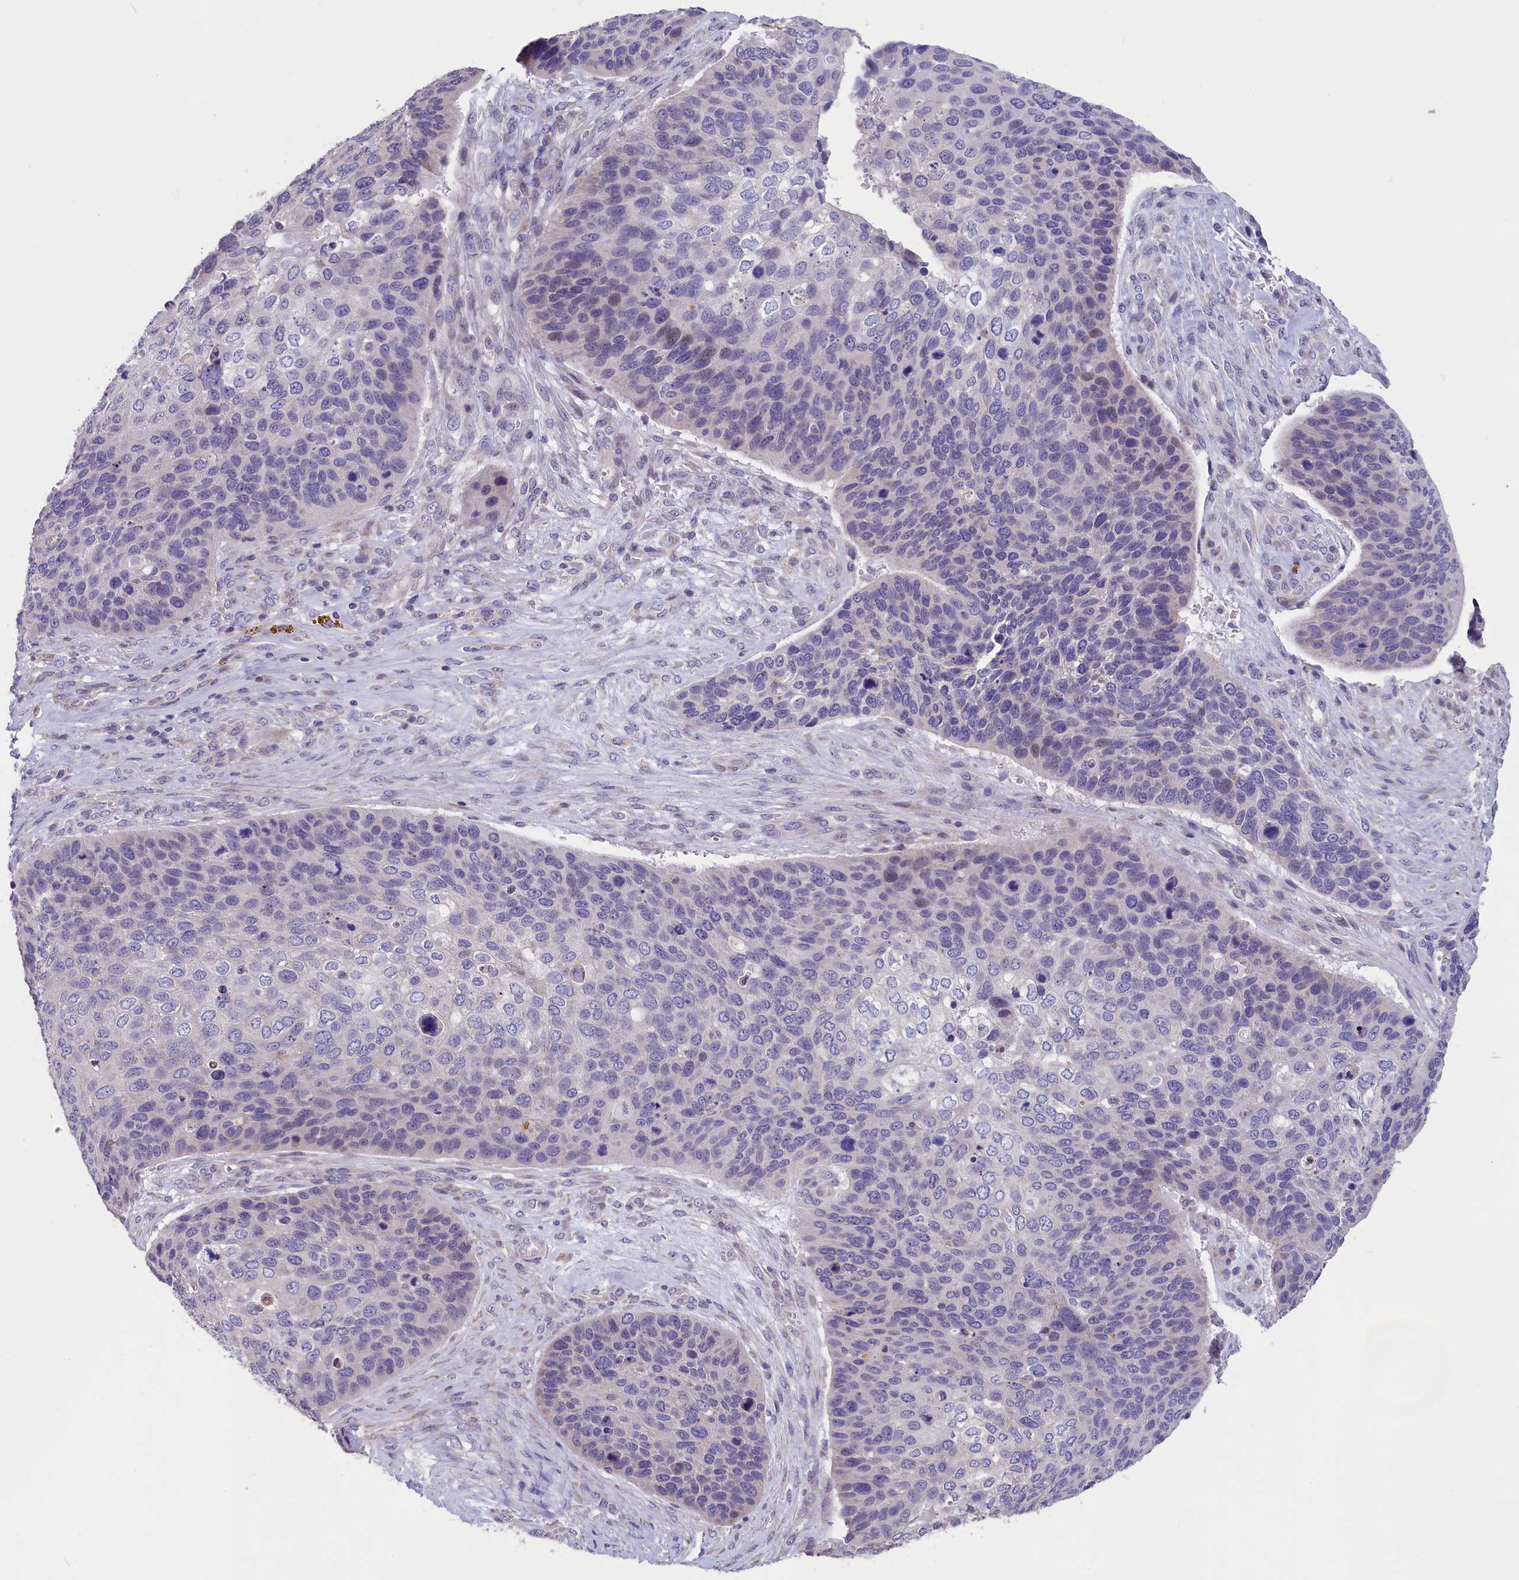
{"staining": {"intensity": "negative", "quantity": "none", "location": "none"}, "tissue": "skin cancer", "cell_type": "Tumor cells", "image_type": "cancer", "snomed": [{"axis": "morphology", "description": "Basal cell carcinoma"}, {"axis": "topography", "description": "Skin"}], "caption": "Tumor cells are negative for brown protein staining in basal cell carcinoma (skin). (IHC, brightfield microscopy, high magnification).", "gene": "CYP2U1", "patient": {"sex": "female", "age": 74}}